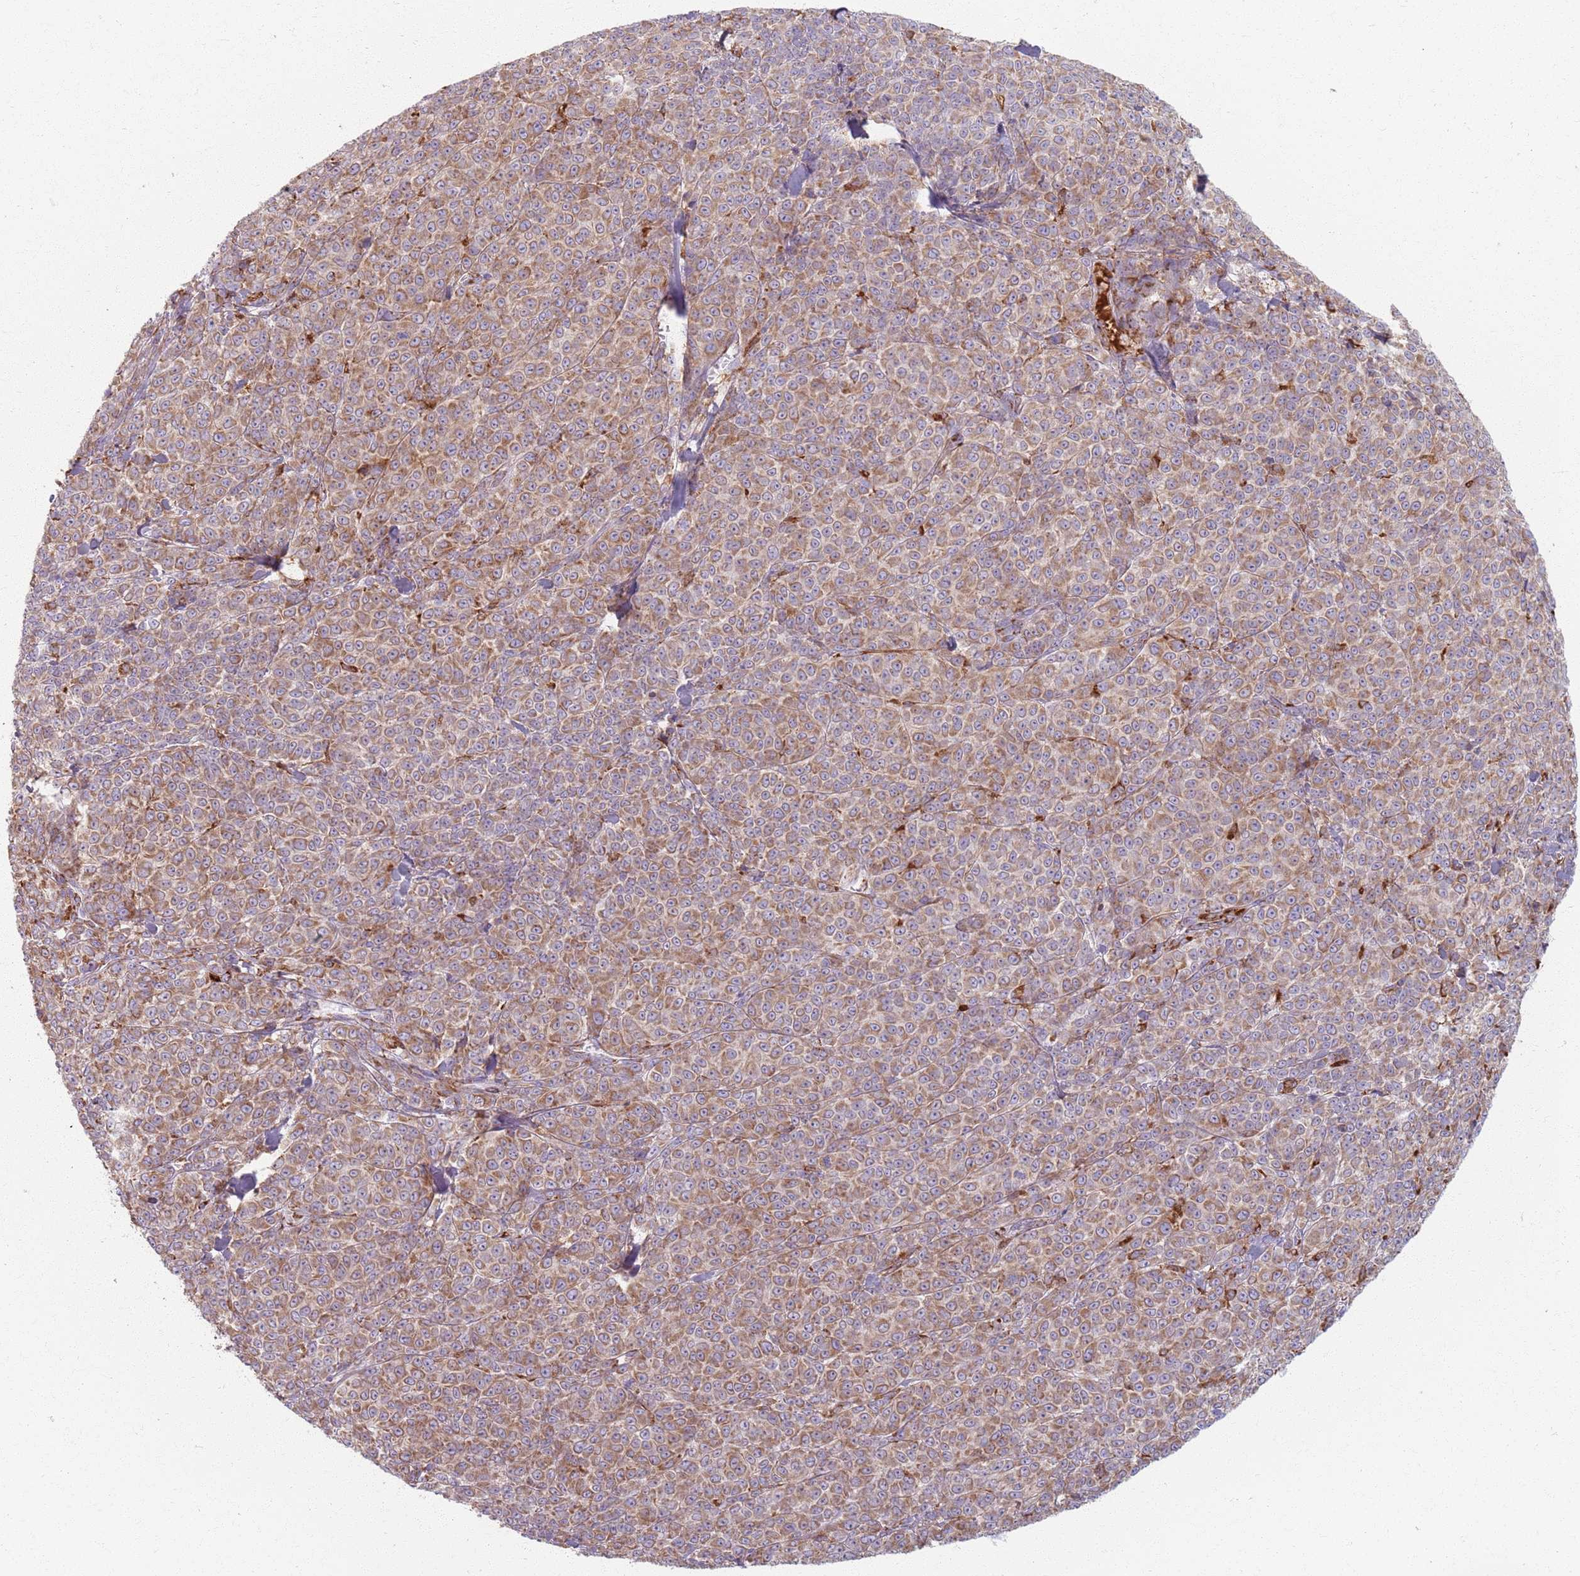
{"staining": {"intensity": "moderate", "quantity": ">75%", "location": "cytoplasmic/membranous"}, "tissue": "melanoma", "cell_type": "Tumor cells", "image_type": "cancer", "snomed": [{"axis": "morphology", "description": "Normal tissue, NOS"}, {"axis": "morphology", "description": "Malignant melanoma, NOS"}, {"axis": "topography", "description": "Skin"}], "caption": "DAB (3,3'-diaminobenzidine) immunohistochemical staining of melanoma displays moderate cytoplasmic/membranous protein staining in about >75% of tumor cells. (Brightfield microscopy of DAB IHC at high magnification).", "gene": "COLGALT1", "patient": {"sex": "female", "age": 34}}